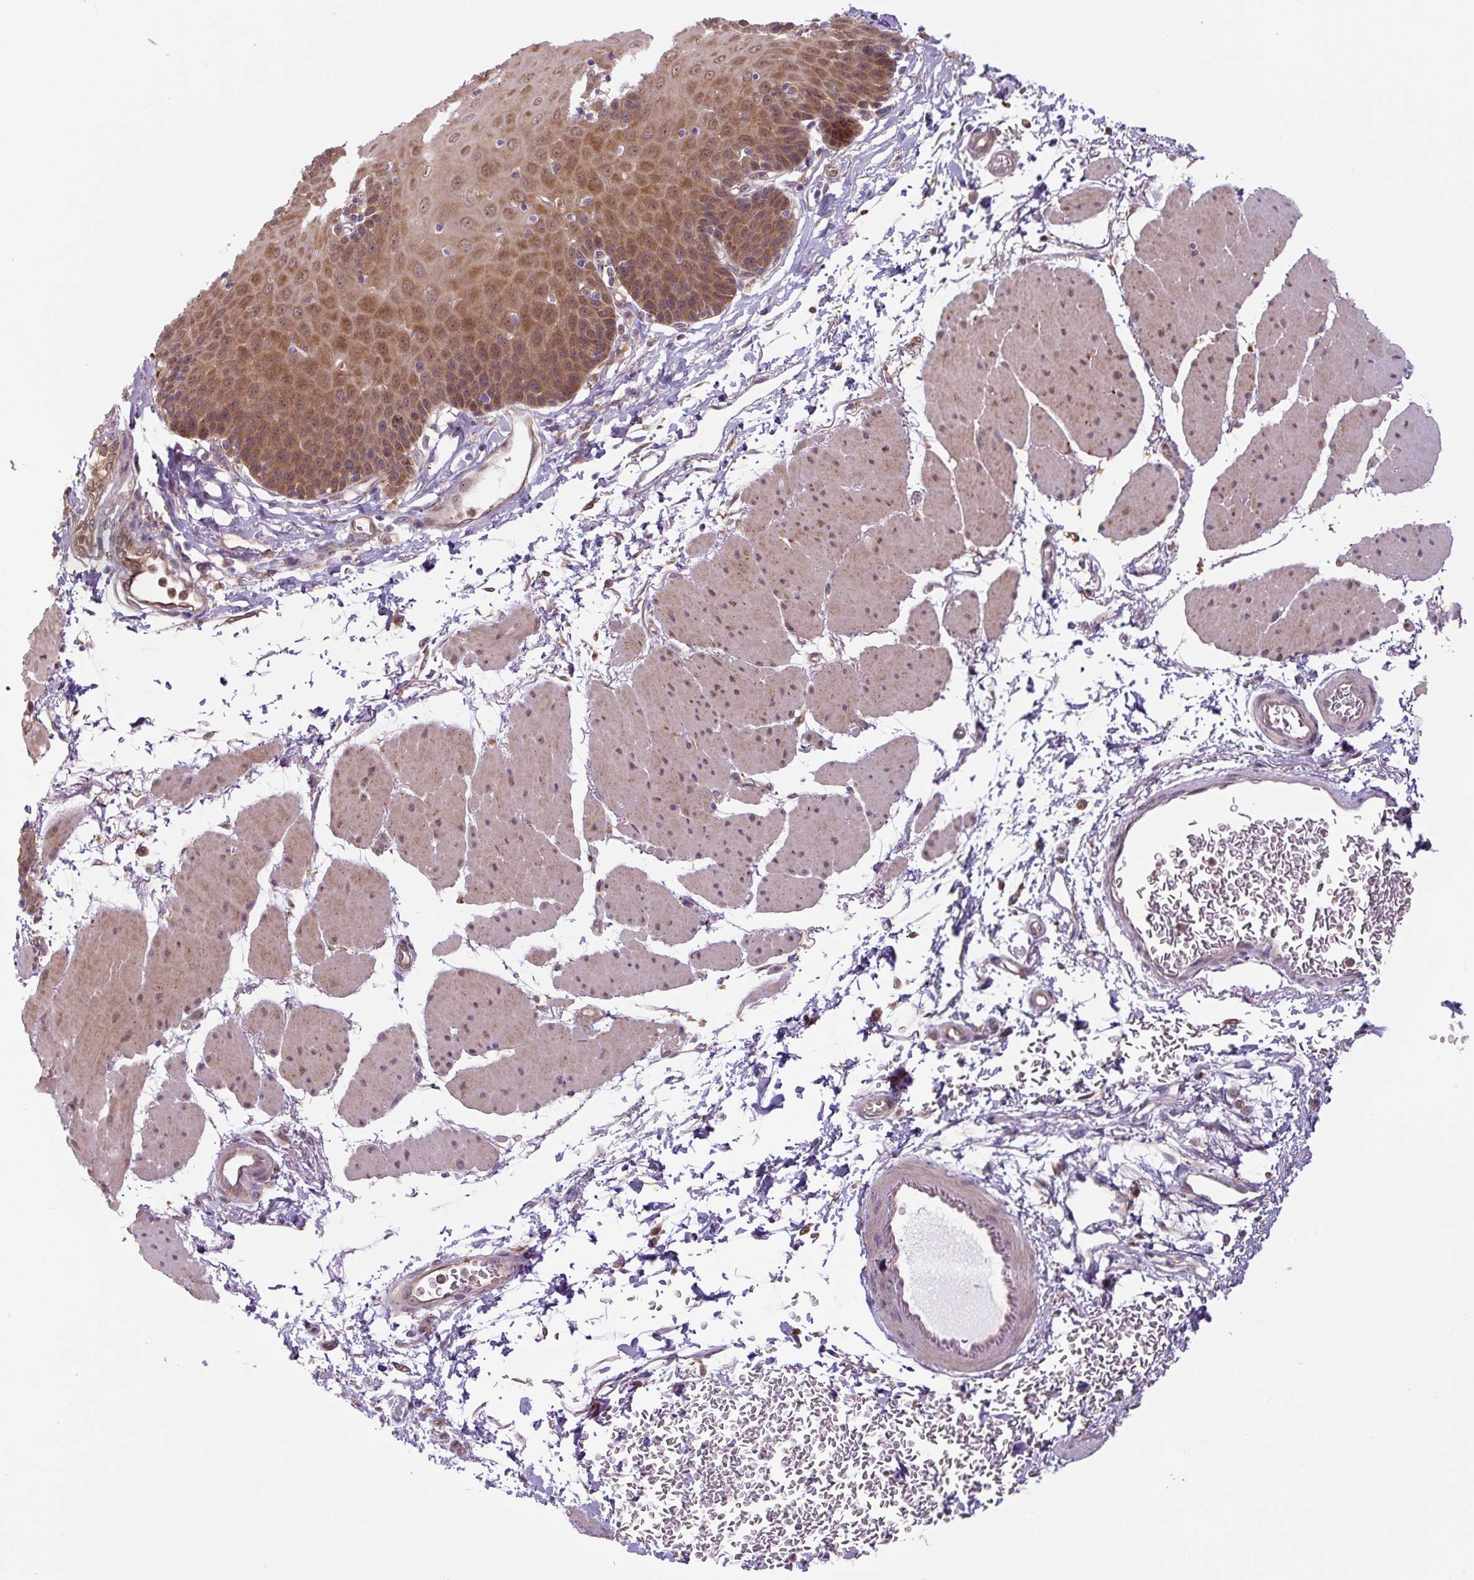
{"staining": {"intensity": "moderate", "quantity": ">75%", "location": "cytoplasmic/membranous,nuclear"}, "tissue": "esophagus", "cell_type": "Squamous epithelial cells", "image_type": "normal", "snomed": [{"axis": "morphology", "description": "Normal tissue, NOS"}, {"axis": "topography", "description": "Esophagus"}], "caption": "A medium amount of moderate cytoplasmic/membranous,nuclear expression is present in about >75% of squamous epithelial cells in unremarkable esophagus.", "gene": "ZSWIM7", "patient": {"sex": "female", "age": 81}}